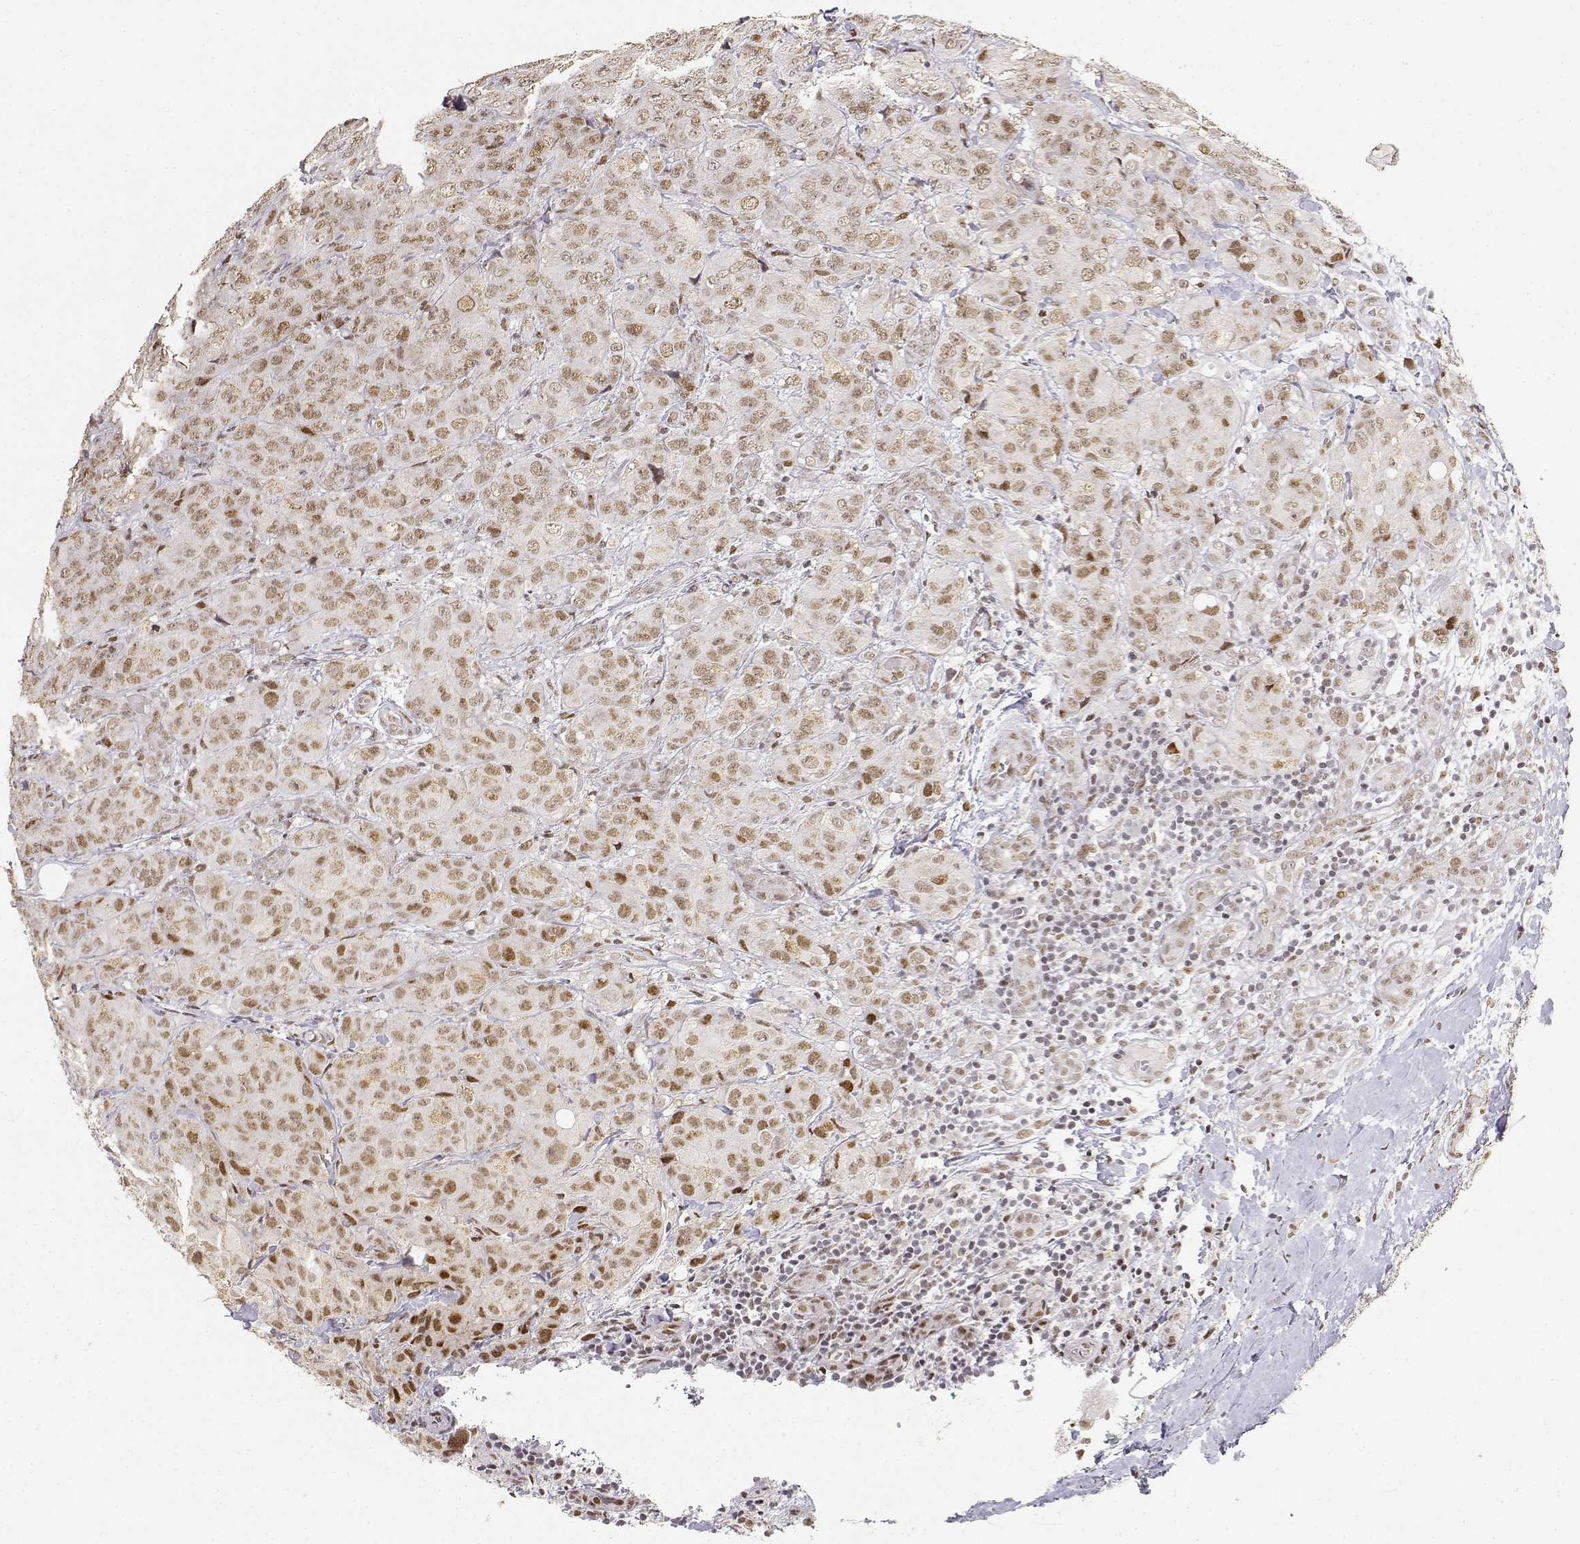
{"staining": {"intensity": "weak", "quantity": ">75%", "location": "nuclear"}, "tissue": "breast cancer", "cell_type": "Tumor cells", "image_type": "cancer", "snomed": [{"axis": "morphology", "description": "Duct carcinoma"}, {"axis": "topography", "description": "Breast"}], "caption": "The immunohistochemical stain shows weak nuclear expression in tumor cells of breast invasive ductal carcinoma tissue.", "gene": "RSF1", "patient": {"sex": "female", "age": 43}}